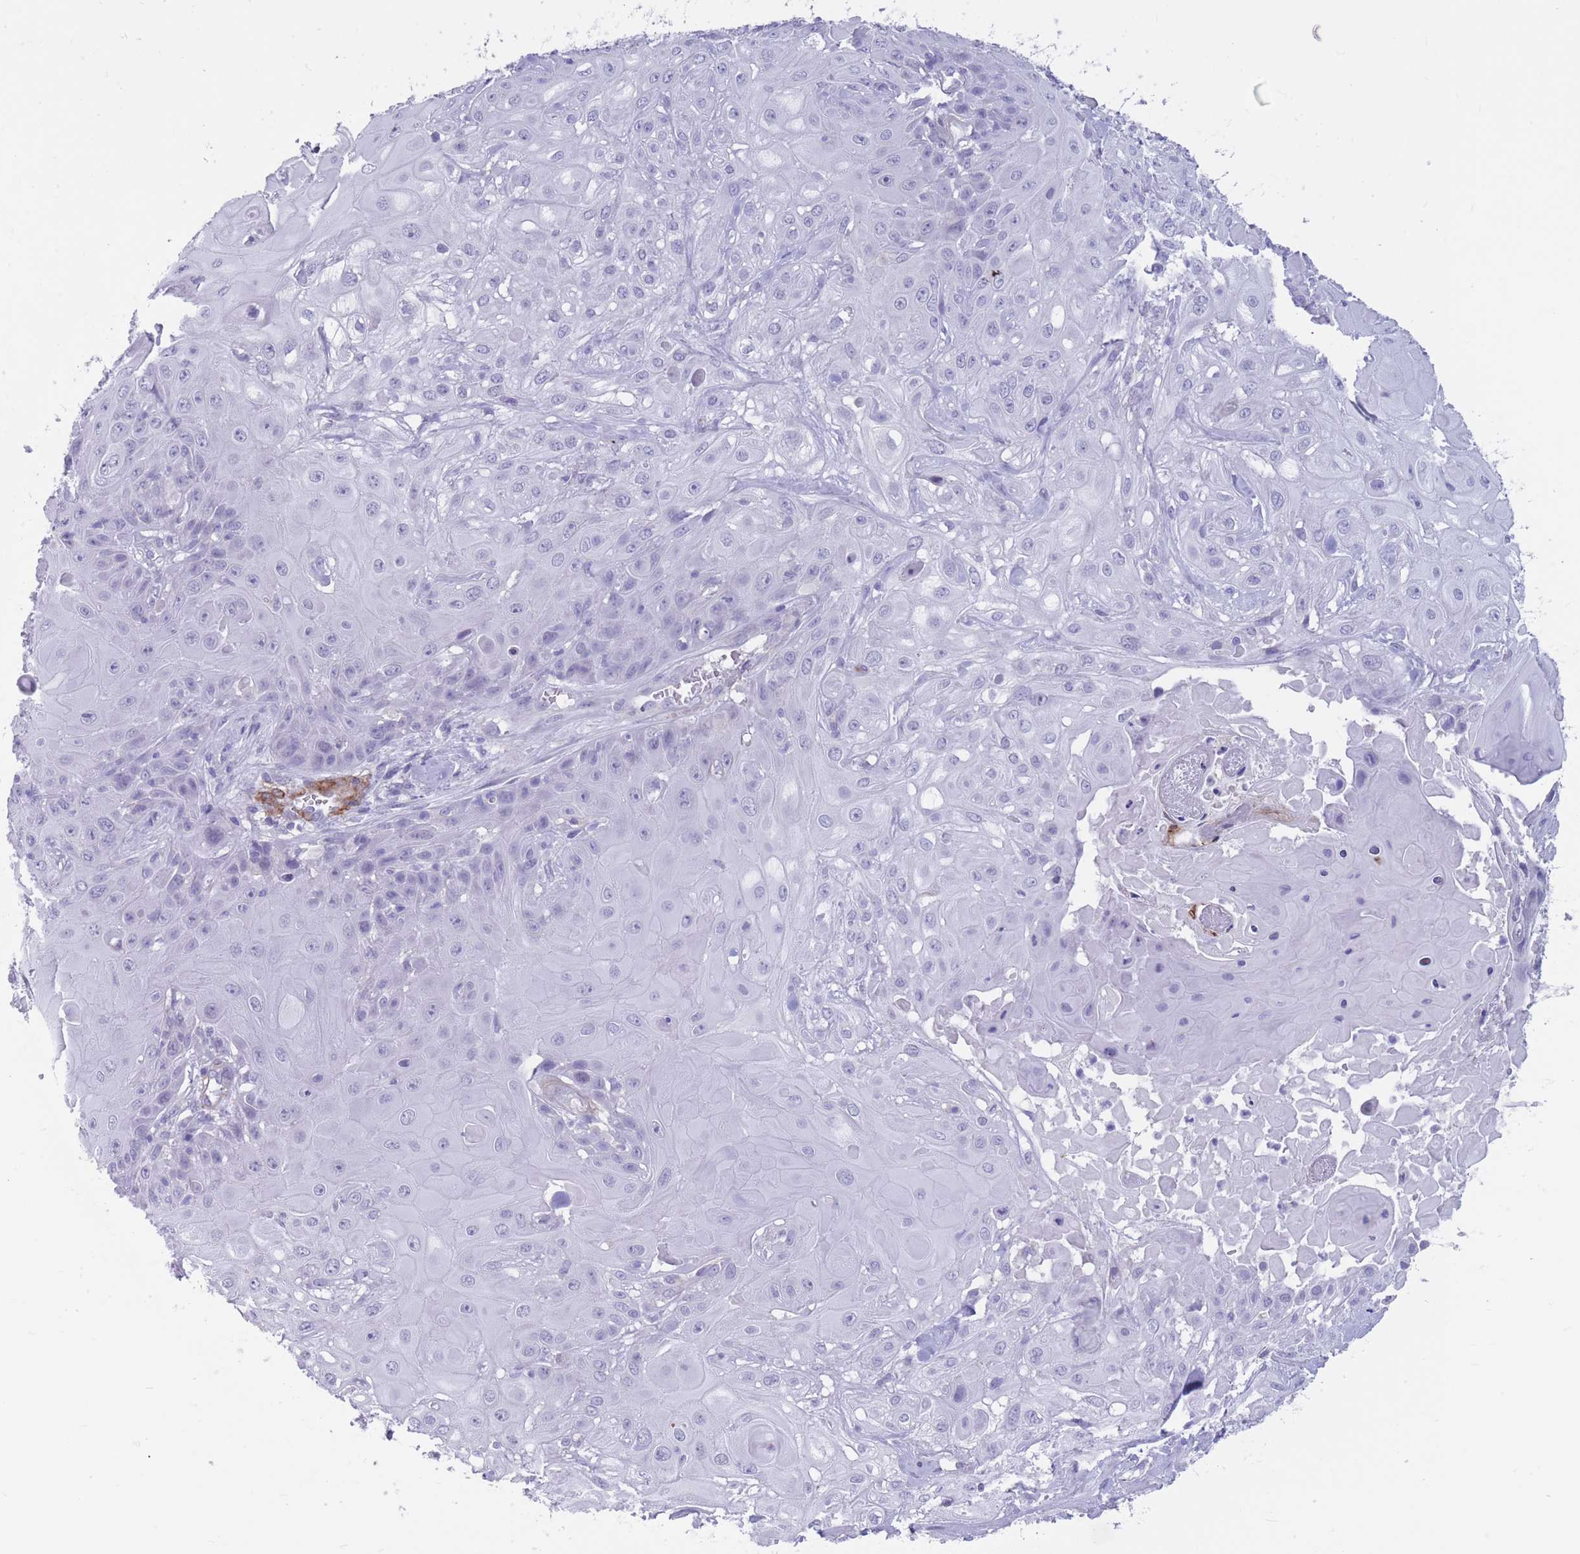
{"staining": {"intensity": "negative", "quantity": "none", "location": "none"}, "tissue": "skin cancer", "cell_type": "Tumor cells", "image_type": "cancer", "snomed": [{"axis": "morphology", "description": "Normal tissue, NOS"}, {"axis": "morphology", "description": "Squamous cell carcinoma, NOS"}, {"axis": "topography", "description": "Skin"}, {"axis": "topography", "description": "Cartilage tissue"}], "caption": "Protein analysis of skin cancer (squamous cell carcinoma) displays no significant staining in tumor cells.", "gene": "DPYD", "patient": {"sex": "female", "age": 79}}